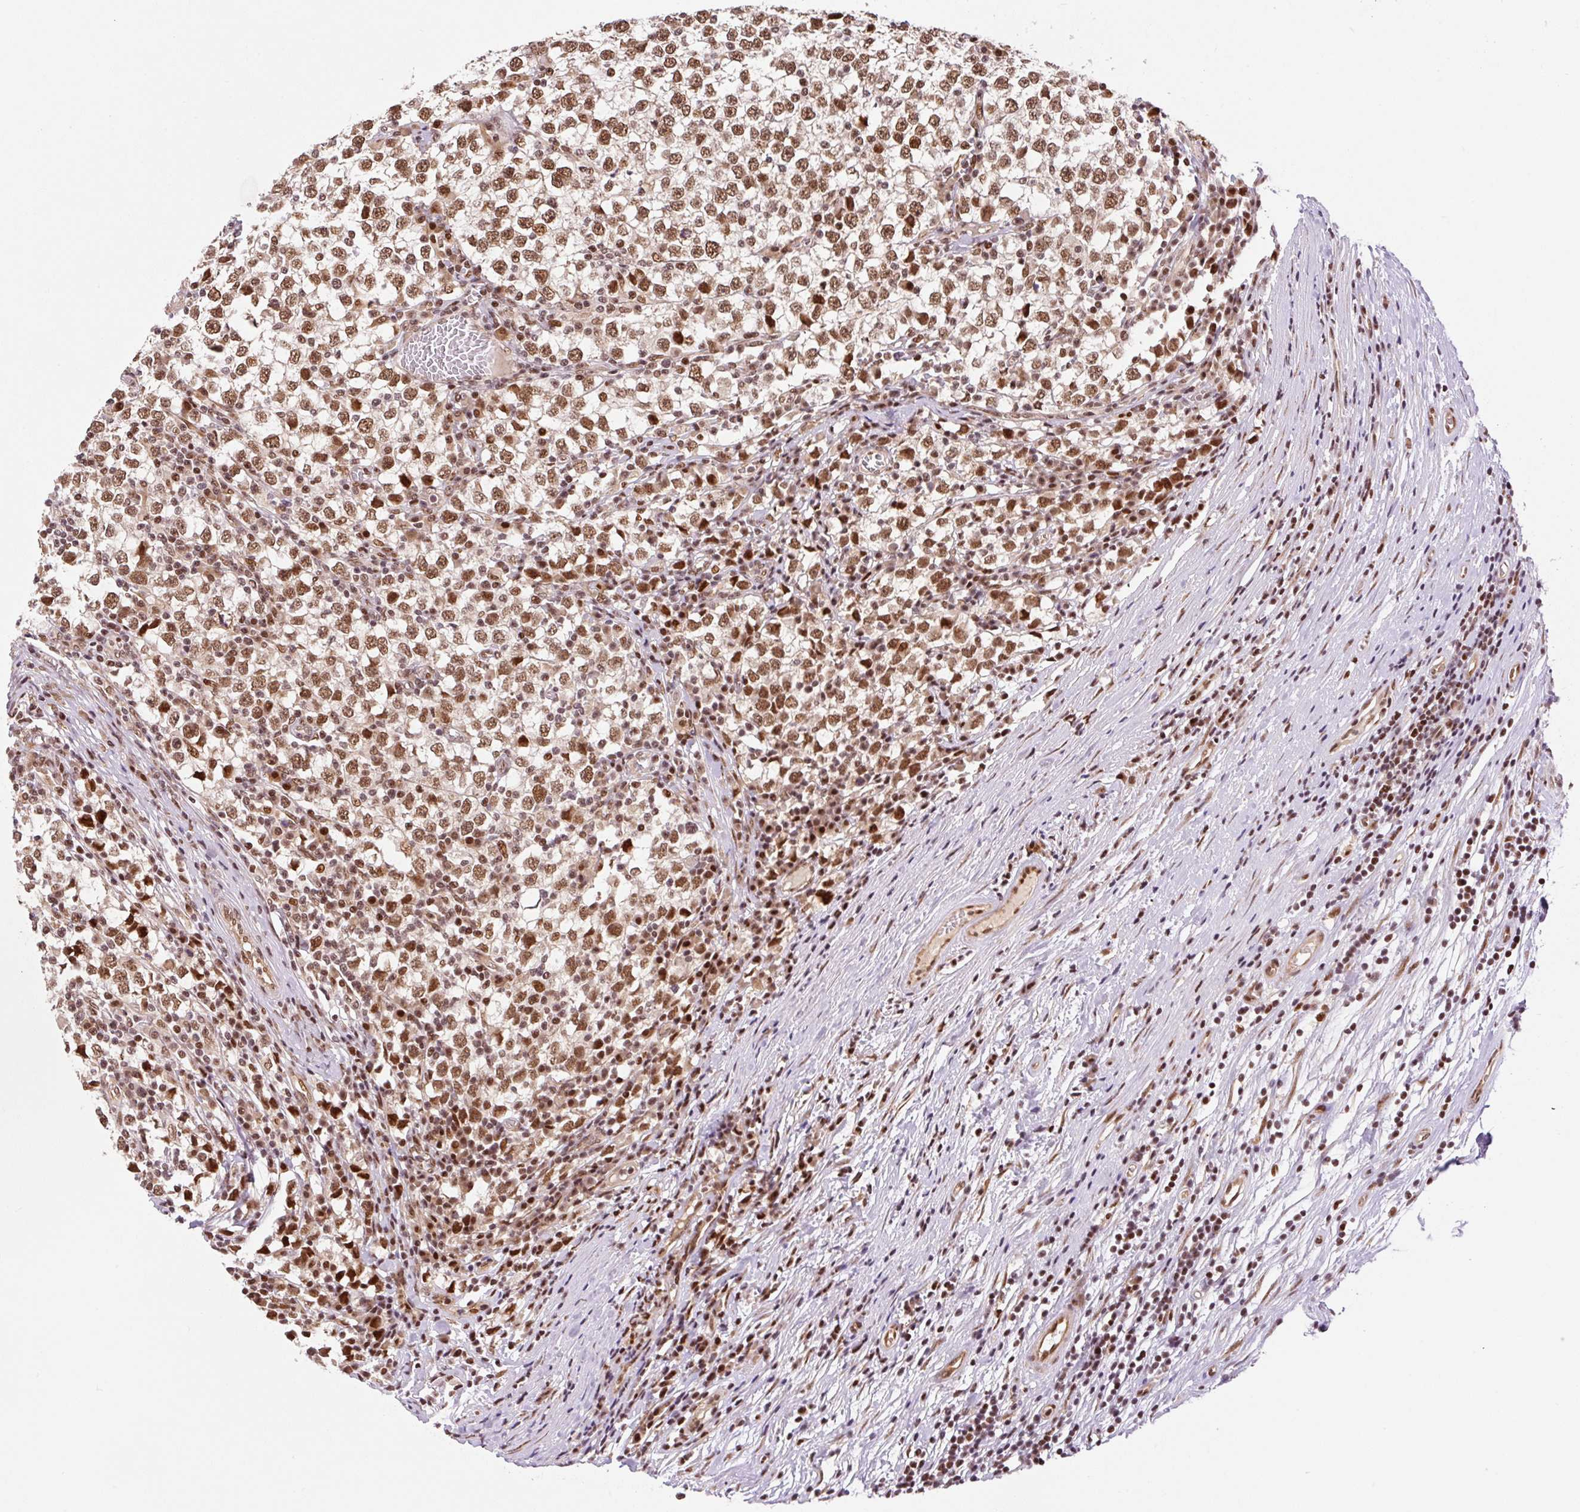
{"staining": {"intensity": "moderate", "quantity": ">75%", "location": "nuclear"}, "tissue": "testis cancer", "cell_type": "Tumor cells", "image_type": "cancer", "snomed": [{"axis": "morphology", "description": "Seminoma, NOS"}, {"axis": "topography", "description": "Testis"}], "caption": "IHC of seminoma (testis) demonstrates medium levels of moderate nuclear staining in approximately >75% of tumor cells.", "gene": "INTS8", "patient": {"sex": "male", "age": 65}}